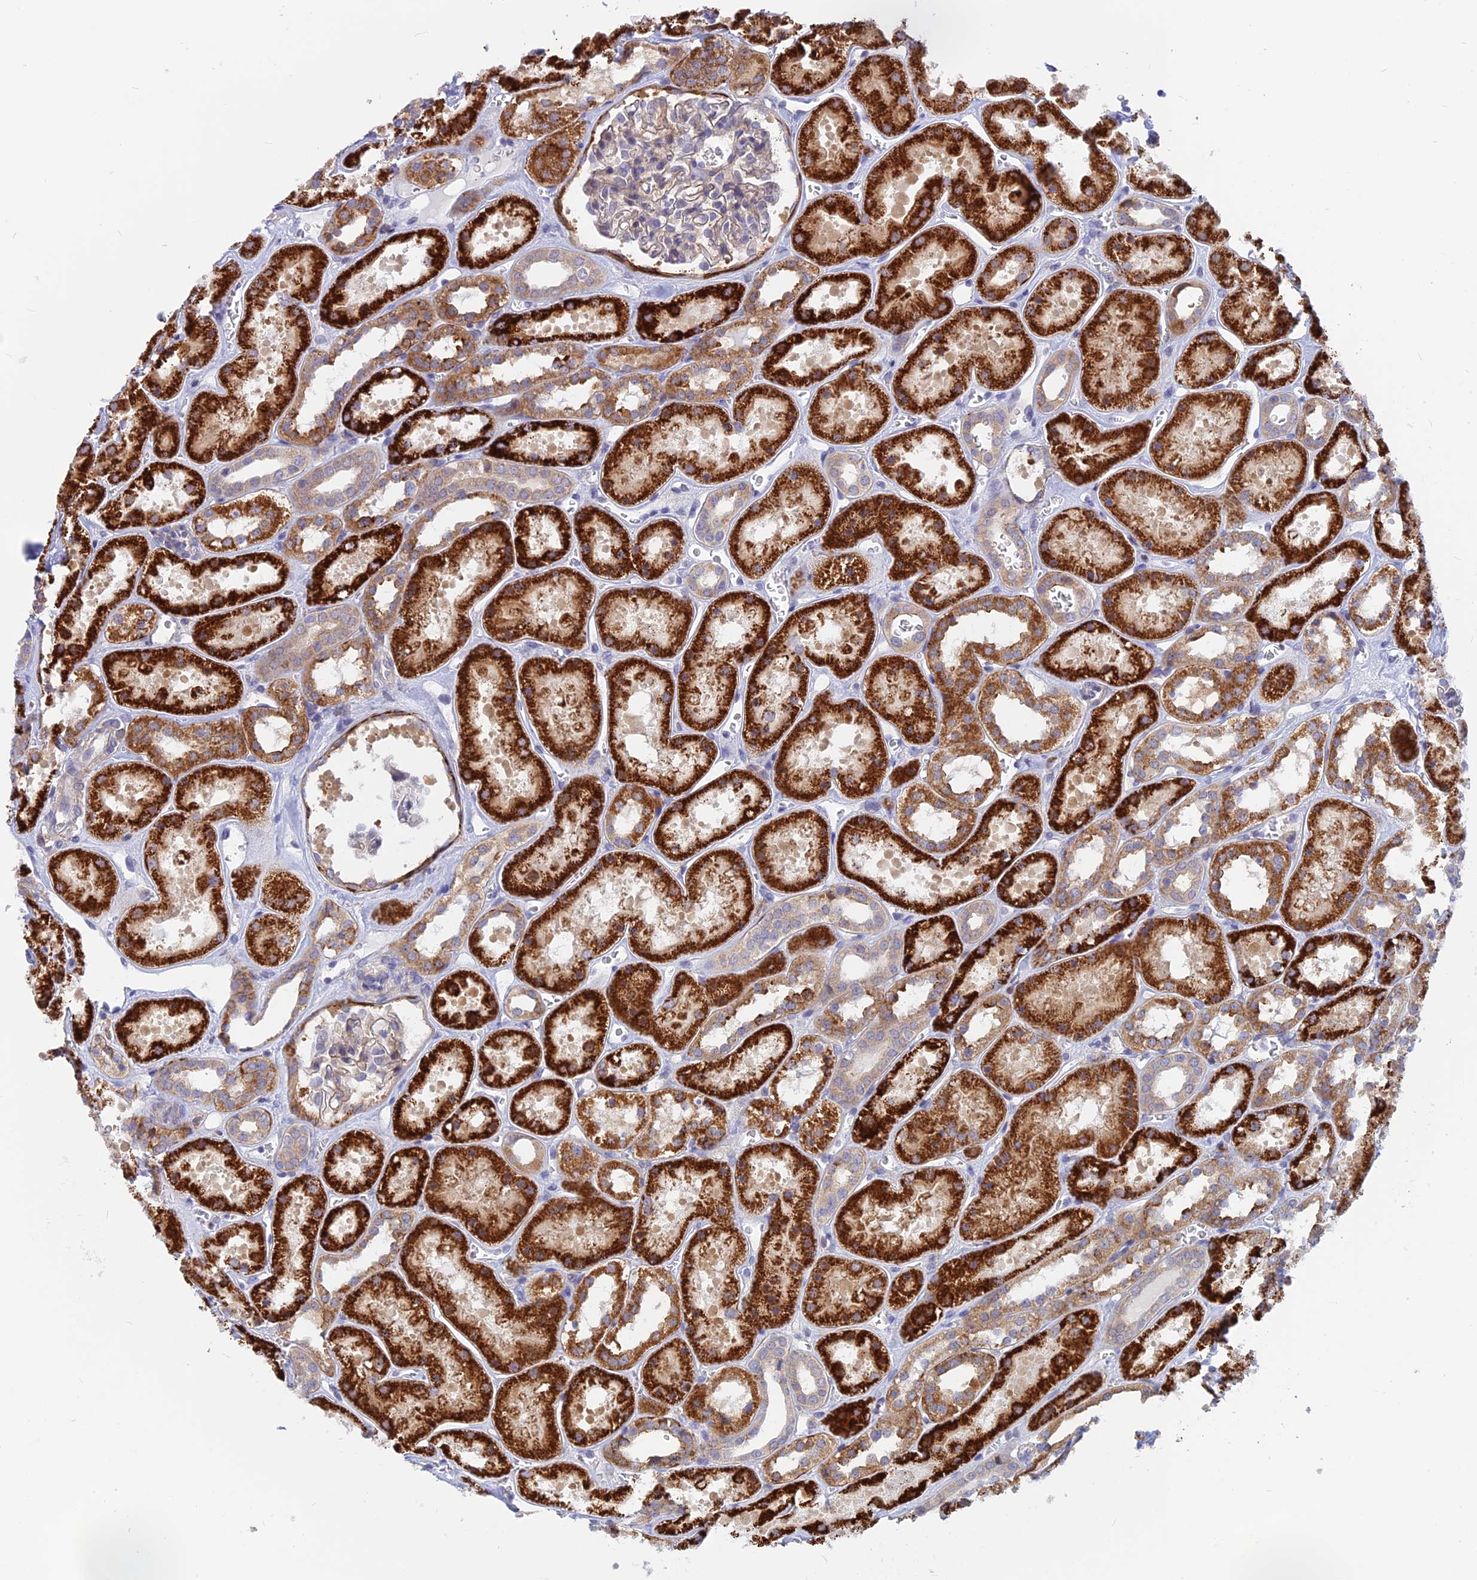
{"staining": {"intensity": "moderate", "quantity": "<25%", "location": "cytoplasmic/membranous"}, "tissue": "kidney", "cell_type": "Cells in glomeruli", "image_type": "normal", "snomed": [{"axis": "morphology", "description": "Normal tissue, NOS"}, {"axis": "topography", "description": "Kidney"}], "caption": "IHC photomicrograph of unremarkable human kidney stained for a protein (brown), which demonstrates low levels of moderate cytoplasmic/membranous positivity in about <25% of cells in glomeruli.", "gene": "DNAJC16", "patient": {"sex": "female", "age": 41}}